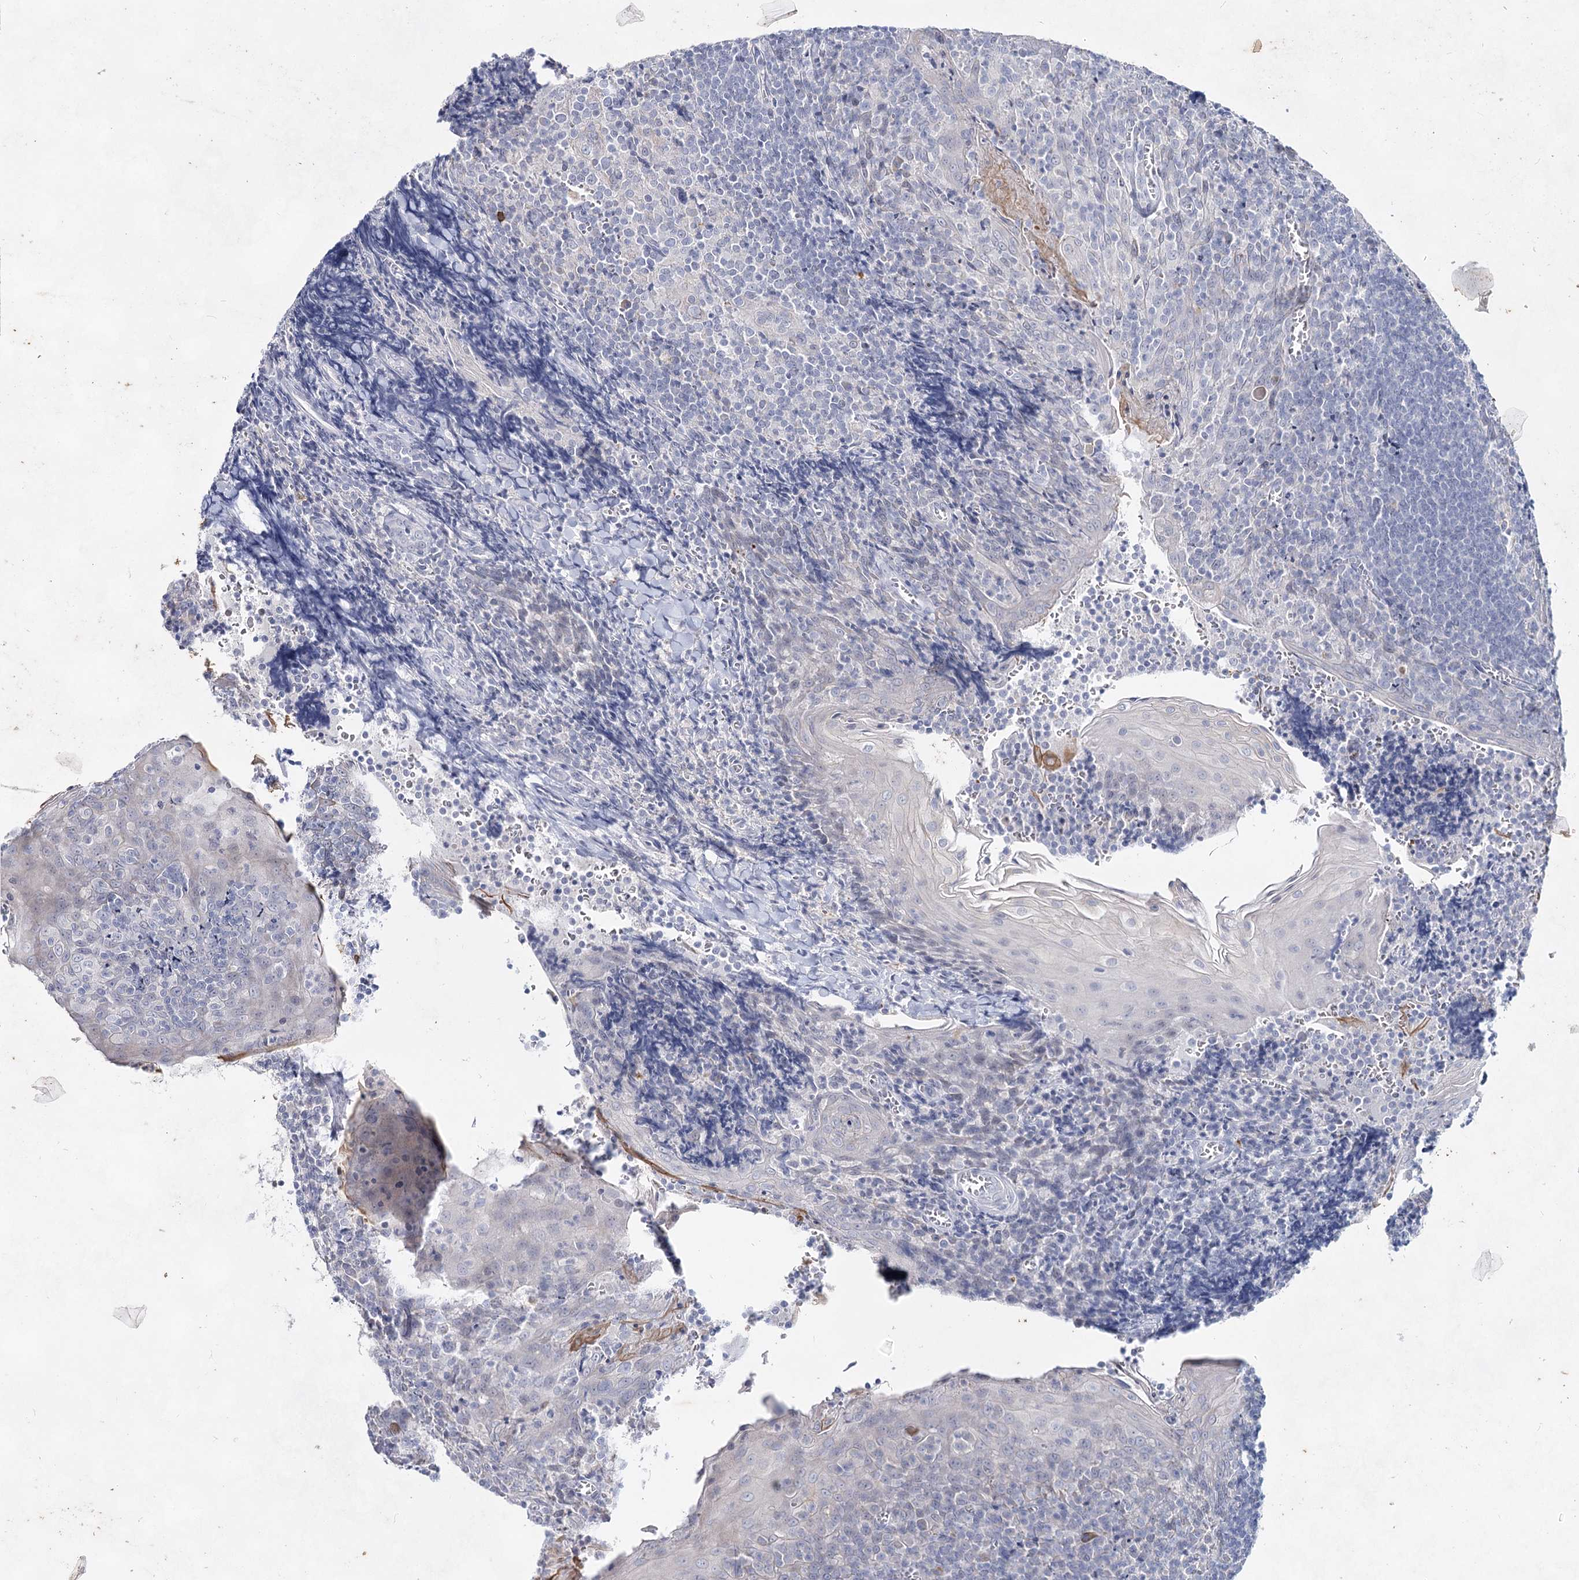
{"staining": {"intensity": "negative", "quantity": "none", "location": "none"}, "tissue": "tonsil", "cell_type": "Germinal center cells", "image_type": "normal", "snomed": [{"axis": "morphology", "description": "Normal tissue, NOS"}, {"axis": "topography", "description": "Tonsil"}], "caption": "Image shows no protein positivity in germinal center cells of benign tonsil.", "gene": "CCDC73", "patient": {"sex": "male", "age": 27}}